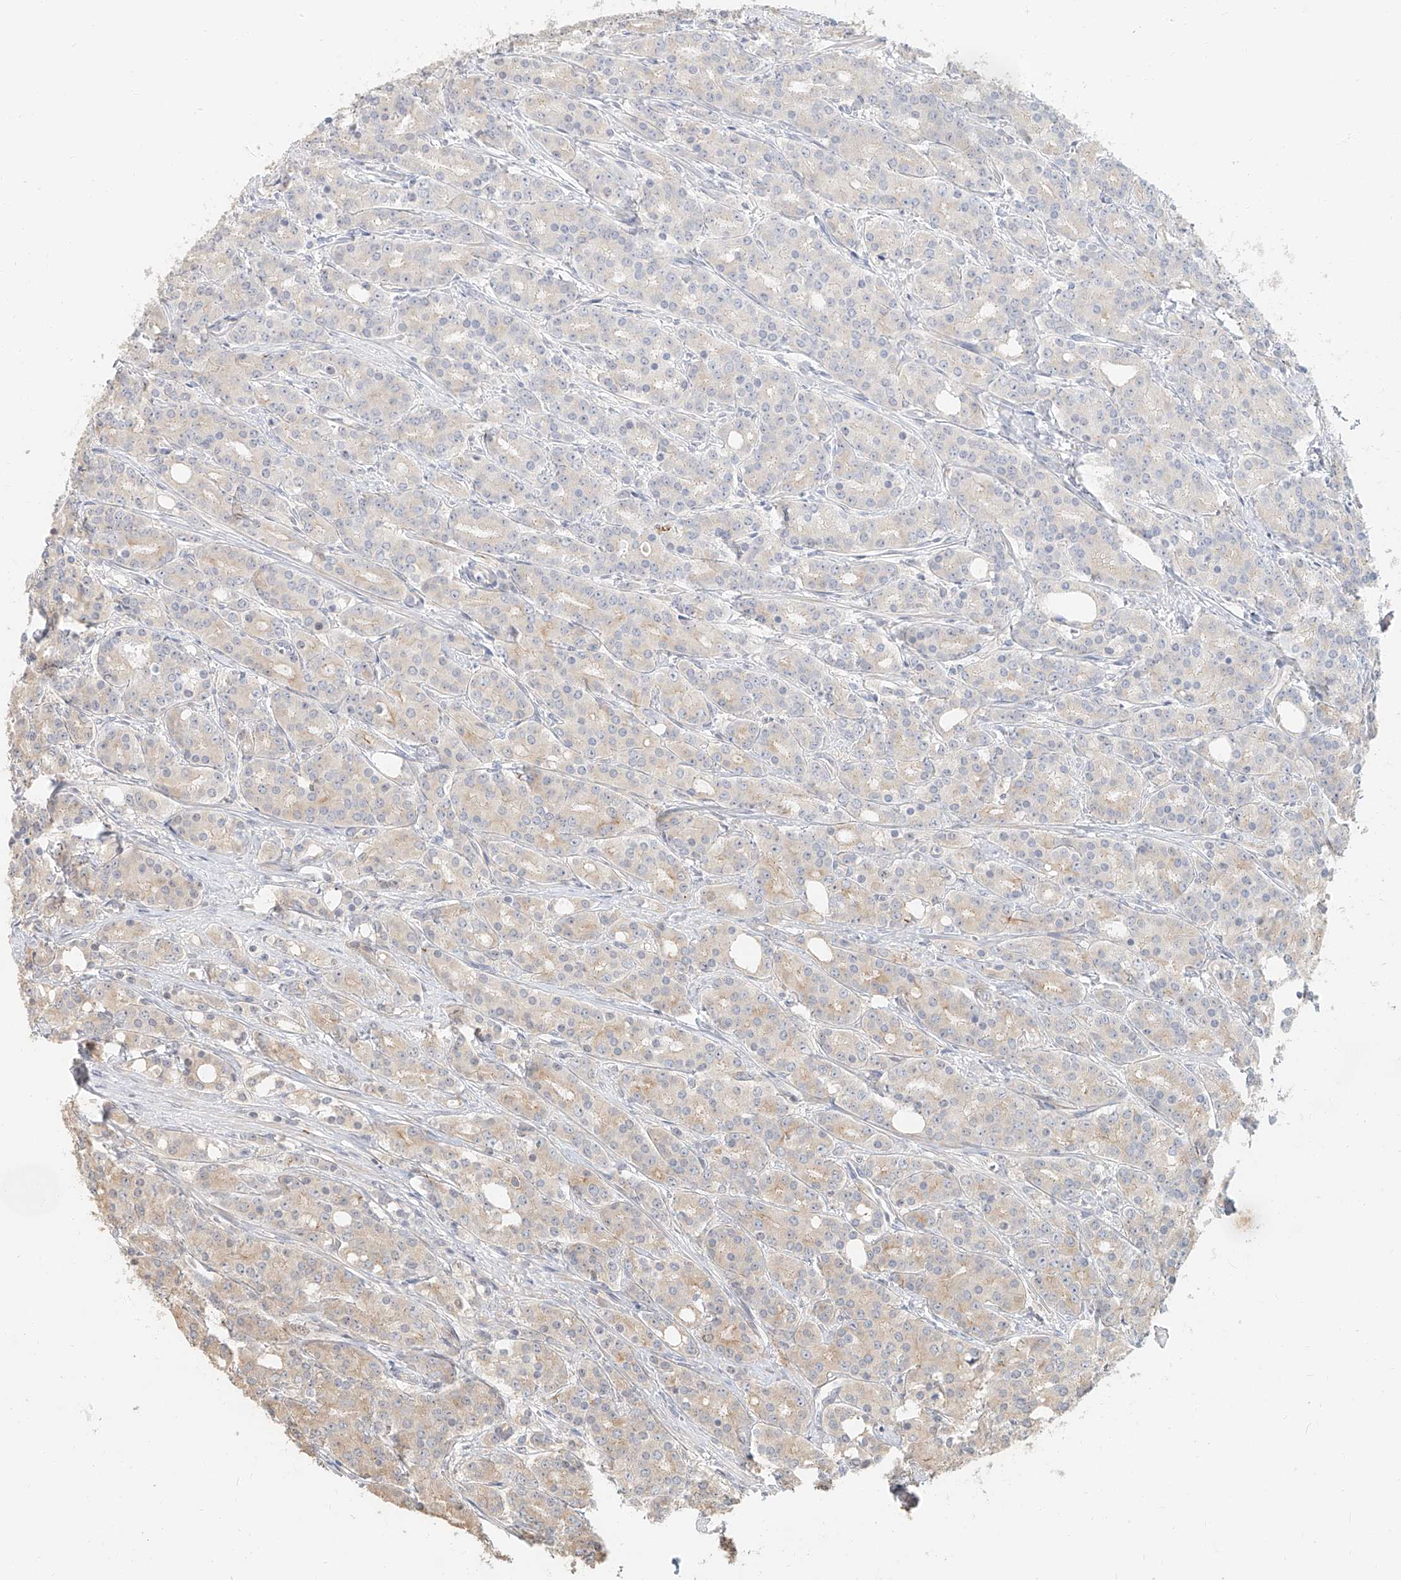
{"staining": {"intensity": "weak", "quantity": "<25%", "location": "cytoplasmic/membranous"}, "tissue": "prostate cancer", "cell_type": "Tumor cells", "image_type": "cancer", "snomed": [{"axis": "morphology", "description": "Adenocarcinoma, High grade"}, {"axis": "topography", "description": "Prostate"}], "caption": "This is a micrograph of immunohistochemistry (IHC) staining of prostate cancer (high-grade adenocarcinoma), which shows no positivity in tumor cells.", "gene": "NAP1L1", "patient": {"sex": "male", "age": 62}}